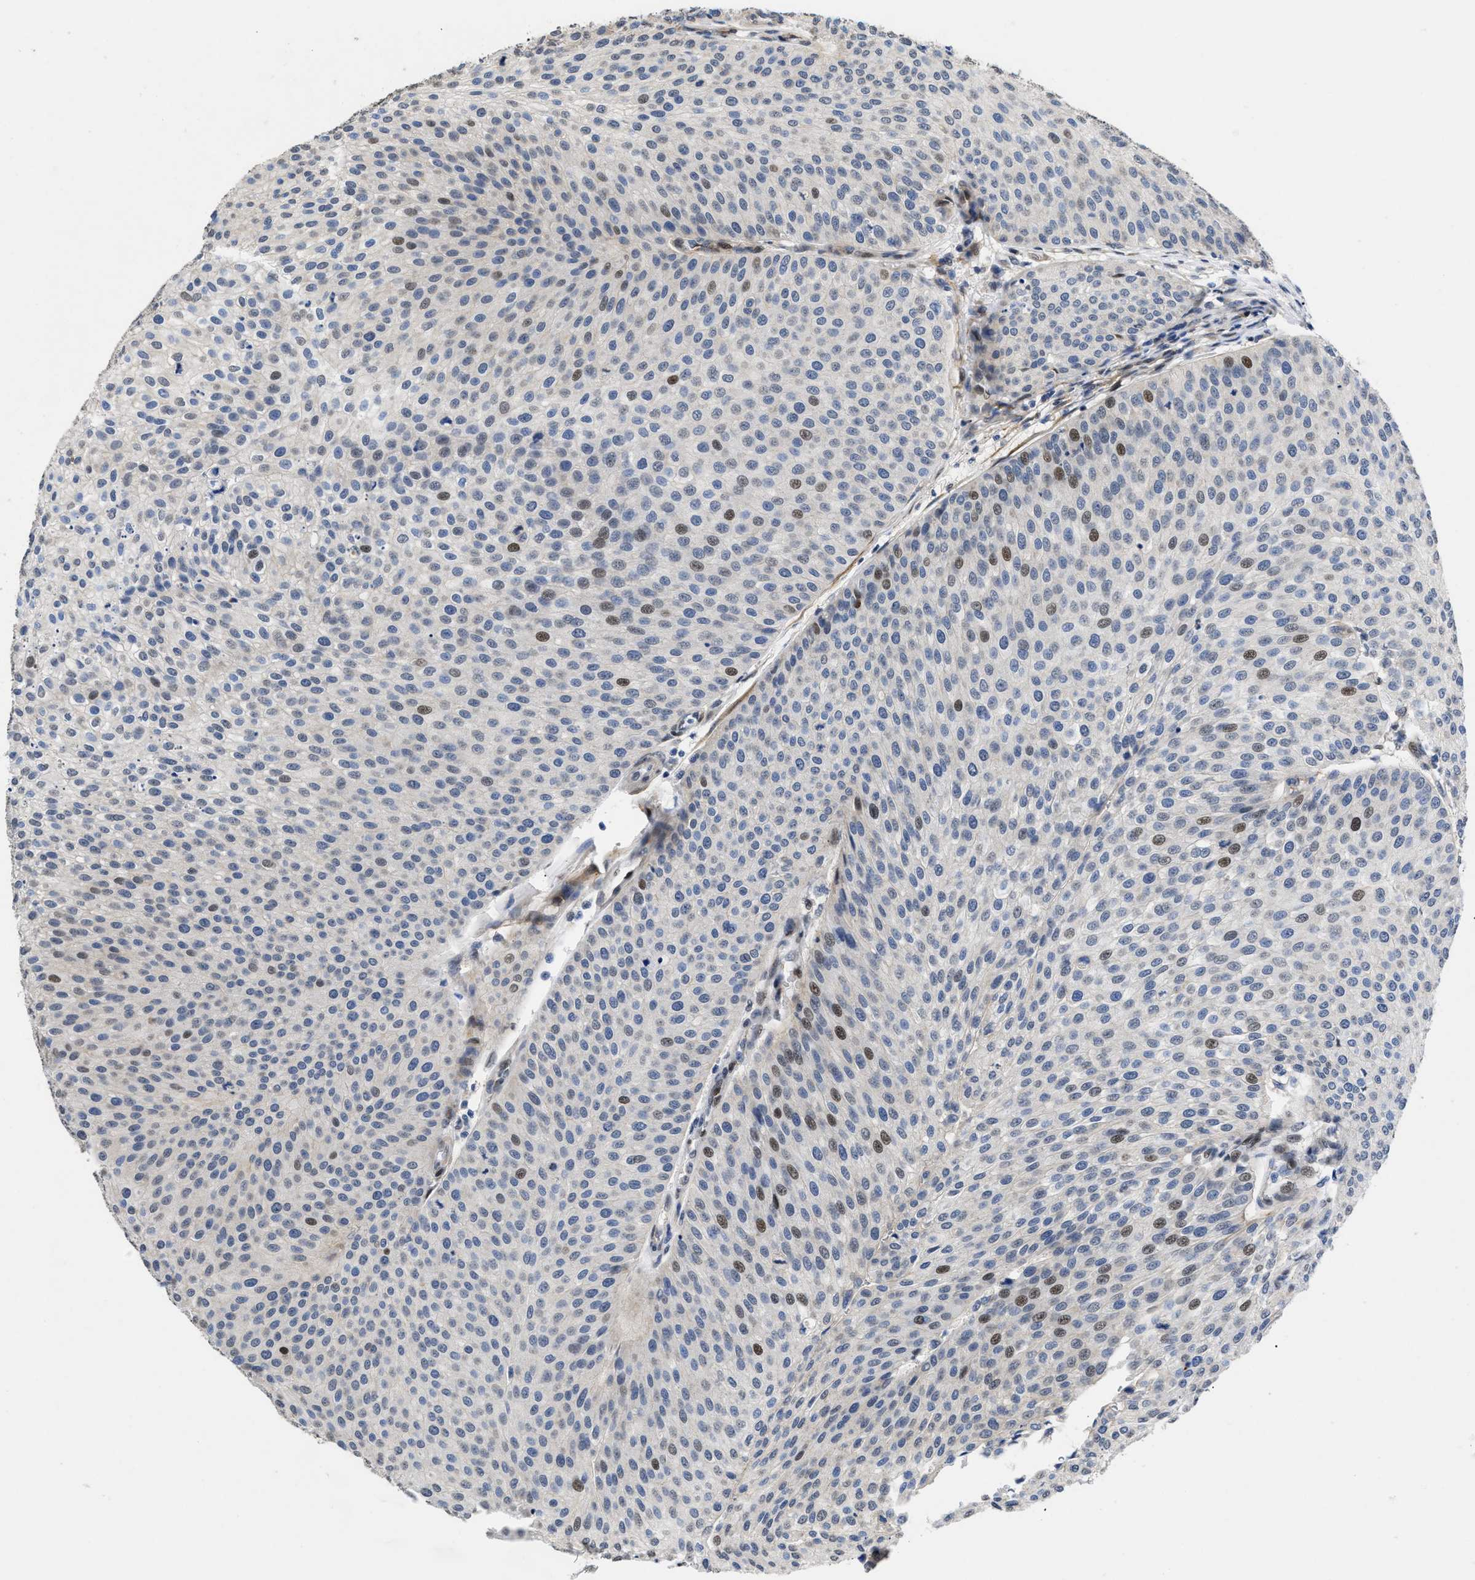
{"staining": {"intensity": "moderate", "quantity": "<25%", "location": "nuclear"}, "tissue": "urothelial cancer", "cell_type": "Tumor cells", "image_type": "cancer", "snomed": [{"axis": "morphology", "description": "Urothelial carcinoma, Low grade"}, {"axis": "topography", "description": "Smooth muscle"}, {"axis": "topography", "description": "Urinary bladder"}], "caption": "A brown stain shows moderate nuclear positivity of a protein in human urothelial carcinoma (low-grade) tumor cells.", "gene": "SFXN5", "patient": {"sex": "male", "age": 60}}